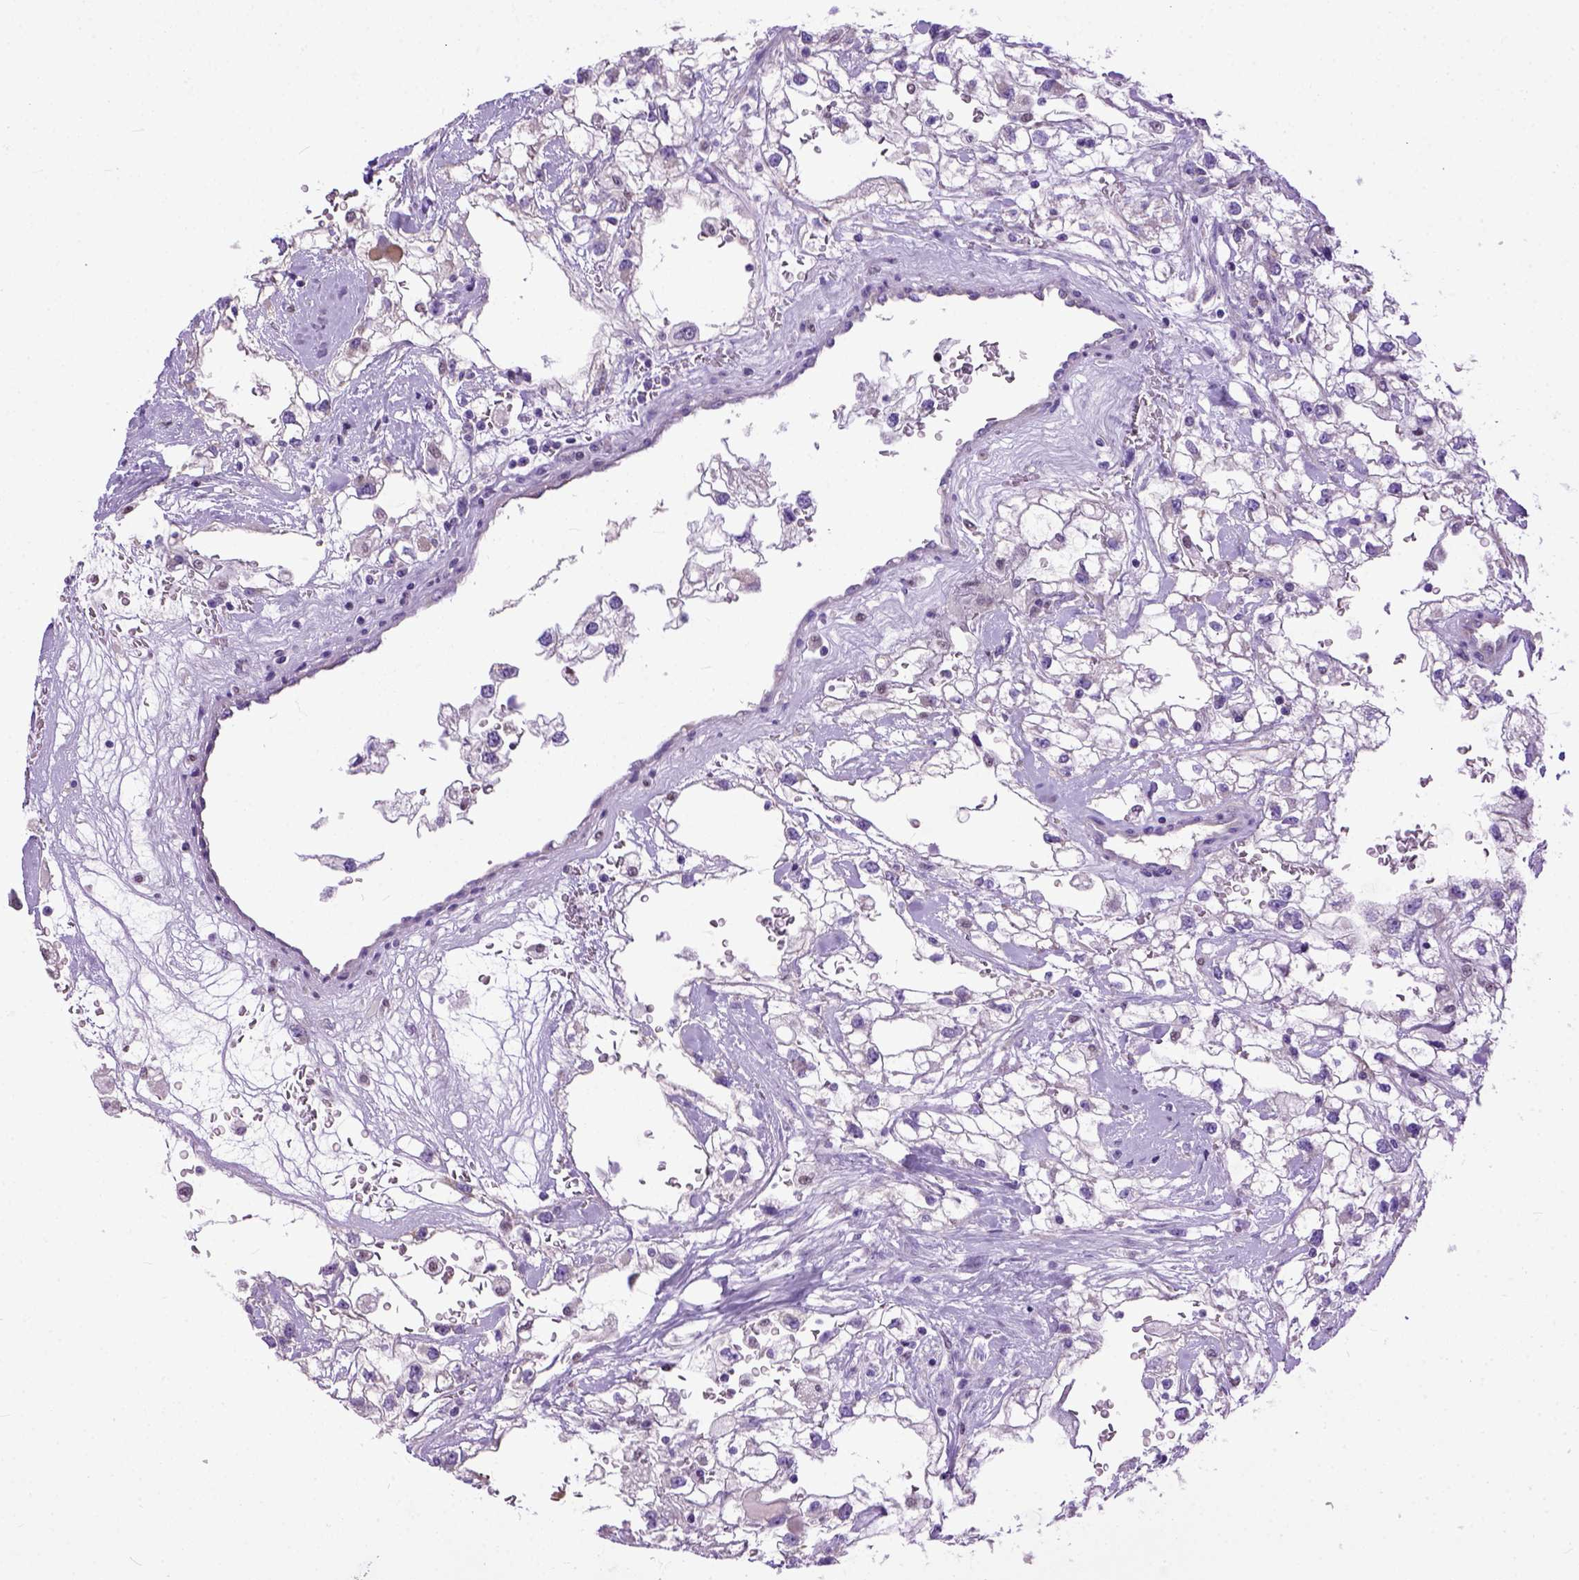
{"staining": {"intensity": "negative", "quantity": "none", "location": "none"}, "tissue": "renal cancer", "cell_type": "Tumor cells", "image_type": "cancer", "snomed": [{"axis": "morphology", "description": "Adenocarcinoma, NOS"}, {"axis": "topography", "description": "Kidney"}], "caption": "Renal cancer stained for a protein using immunohistochemistry displays no expression tumor cells.", "gene": "CRB1", "patient": {"sex": "male", "age": 59}}